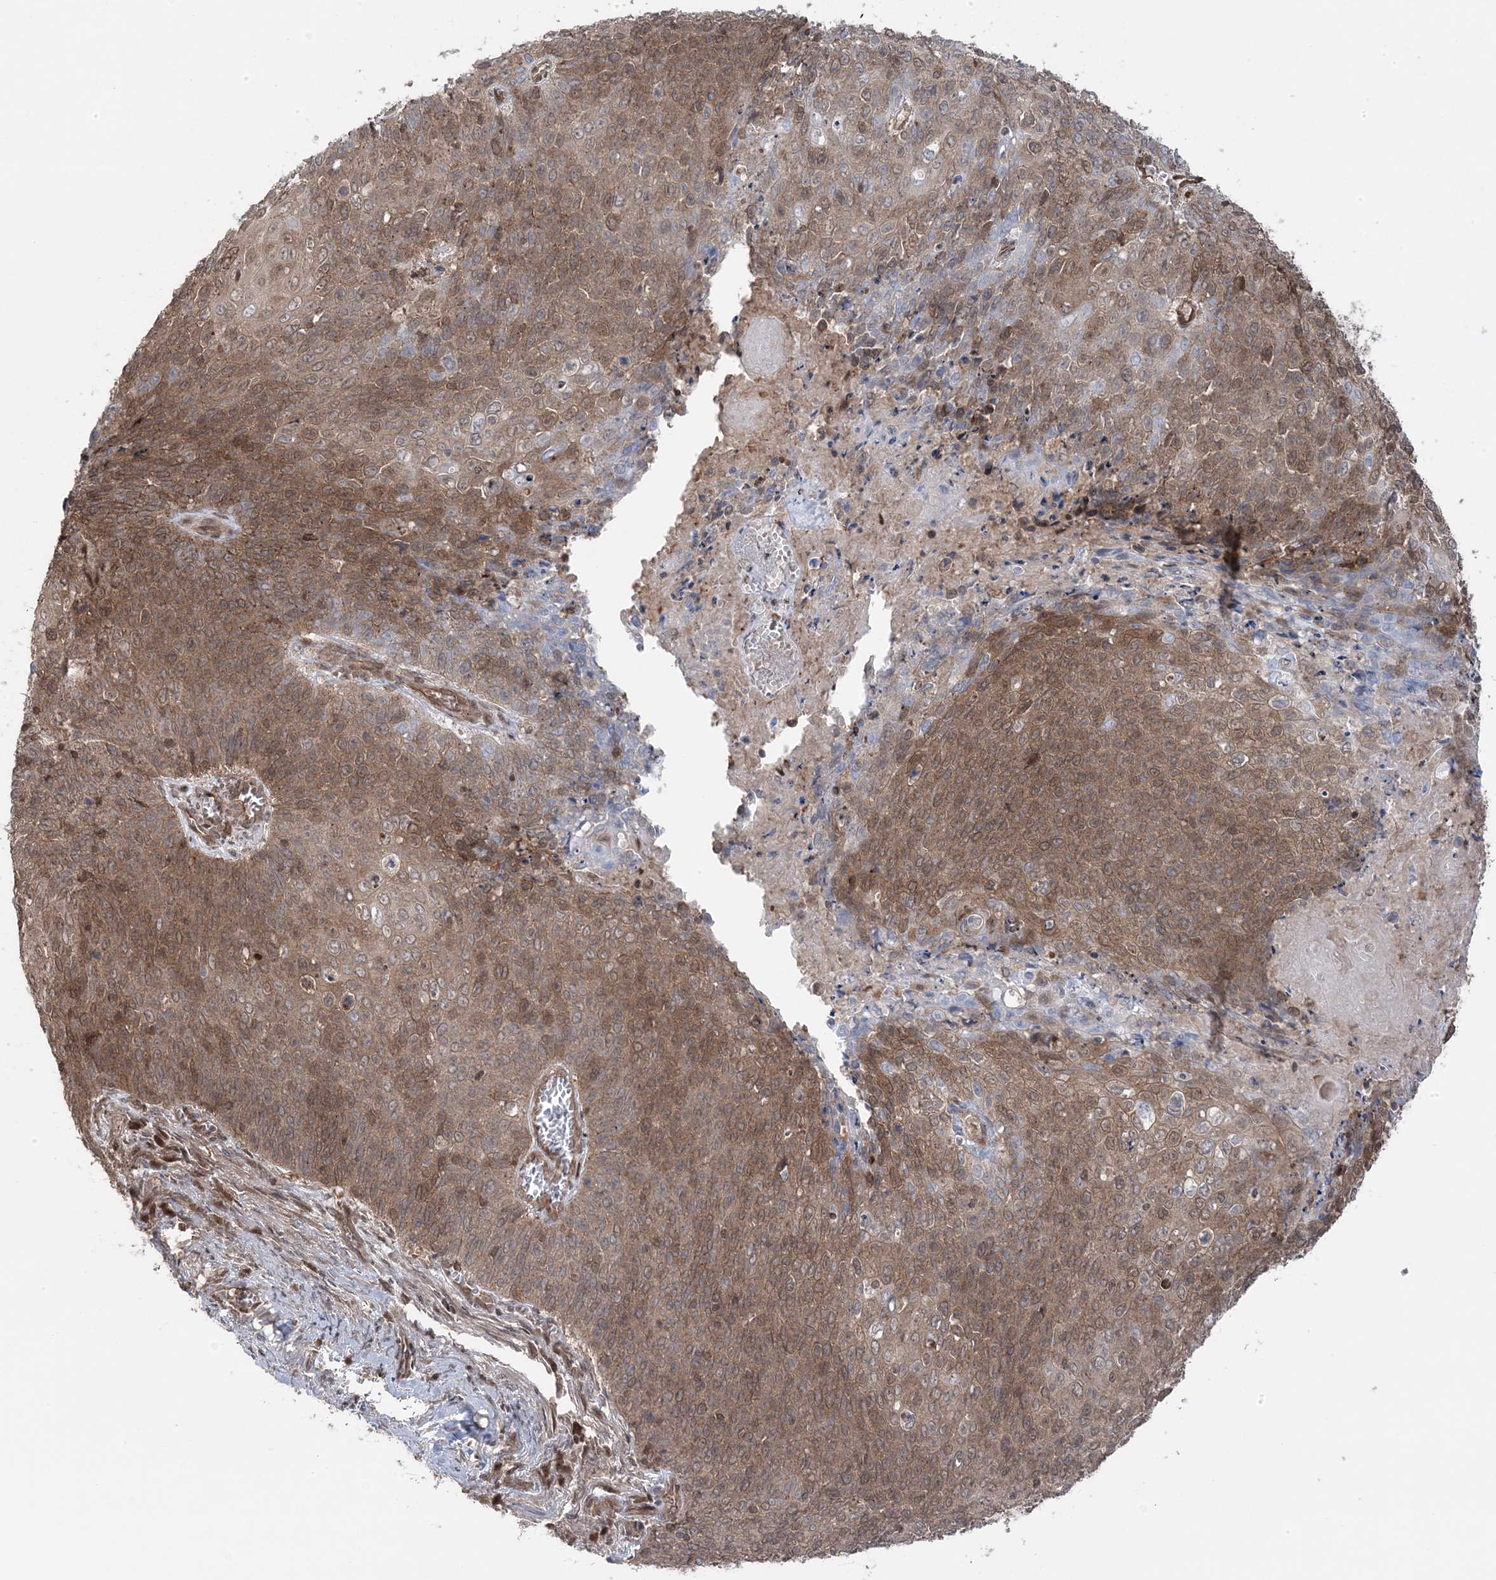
{"staining": {"intensity": "moderate", "quantity": "25%-75%", "location": "cytoplasmic/membranous"}, "tissue": "cervical cancer", "cell_type": "Tumor cells", "image_type": "cancer", "snomed": [{"axis": "morphology", "description": "Squamous cell carcinoma, NOS"}, {"axis": "topography", "description": "Cervix"}], "caption": "Immunohistochemical staining of cervical cancer displays medium levels of moderate cytoplasmic/membranous expression in approximately 25%-75% of tumor cells. The staining is performed using DAB brown chromogen to label protein expression. The nuclei are counter-stained blue using hematoxylin.", "gene": "MAPK1IP1L", "patient": {"sex": "female", "age": 39}}